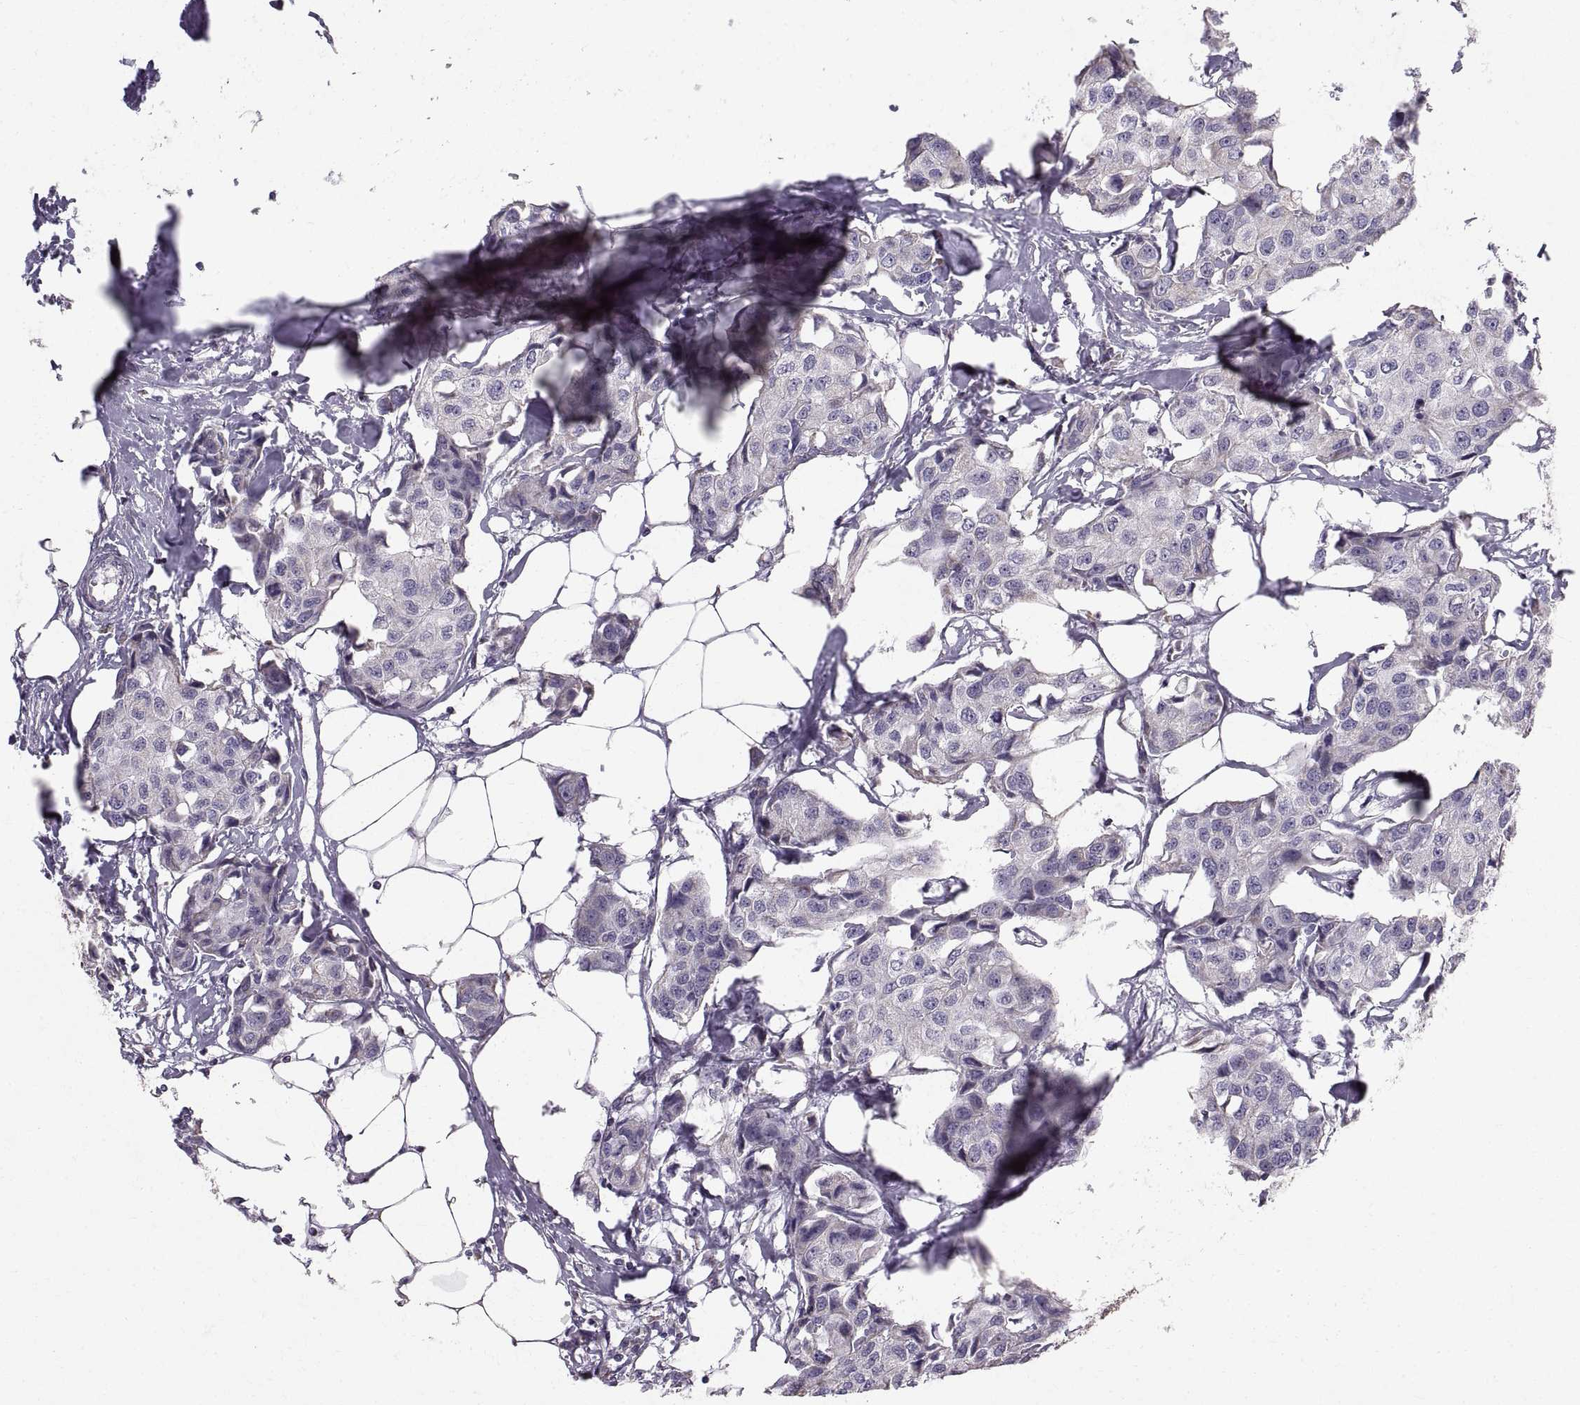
{"staining": {"intensity": "negative", "quantity": "none", "location": "none"}, "tissue": "breast cancer", "cell_type": "Tumor cells", "image_type": "cancer", "snomed": [{"axis": "morphology", "description": "Duct carcinoma"}, {"axis": "topography", "description": "Breast"}], "caption": "An immunohistochemistry histopathology image of invasive ductal carcinoma (breast) is shown. There is no staining in tumor cells of invasive ductal carcinoma (breast).", "gene": "STMND1", "patient": {"sex": "female", "age": 80}}